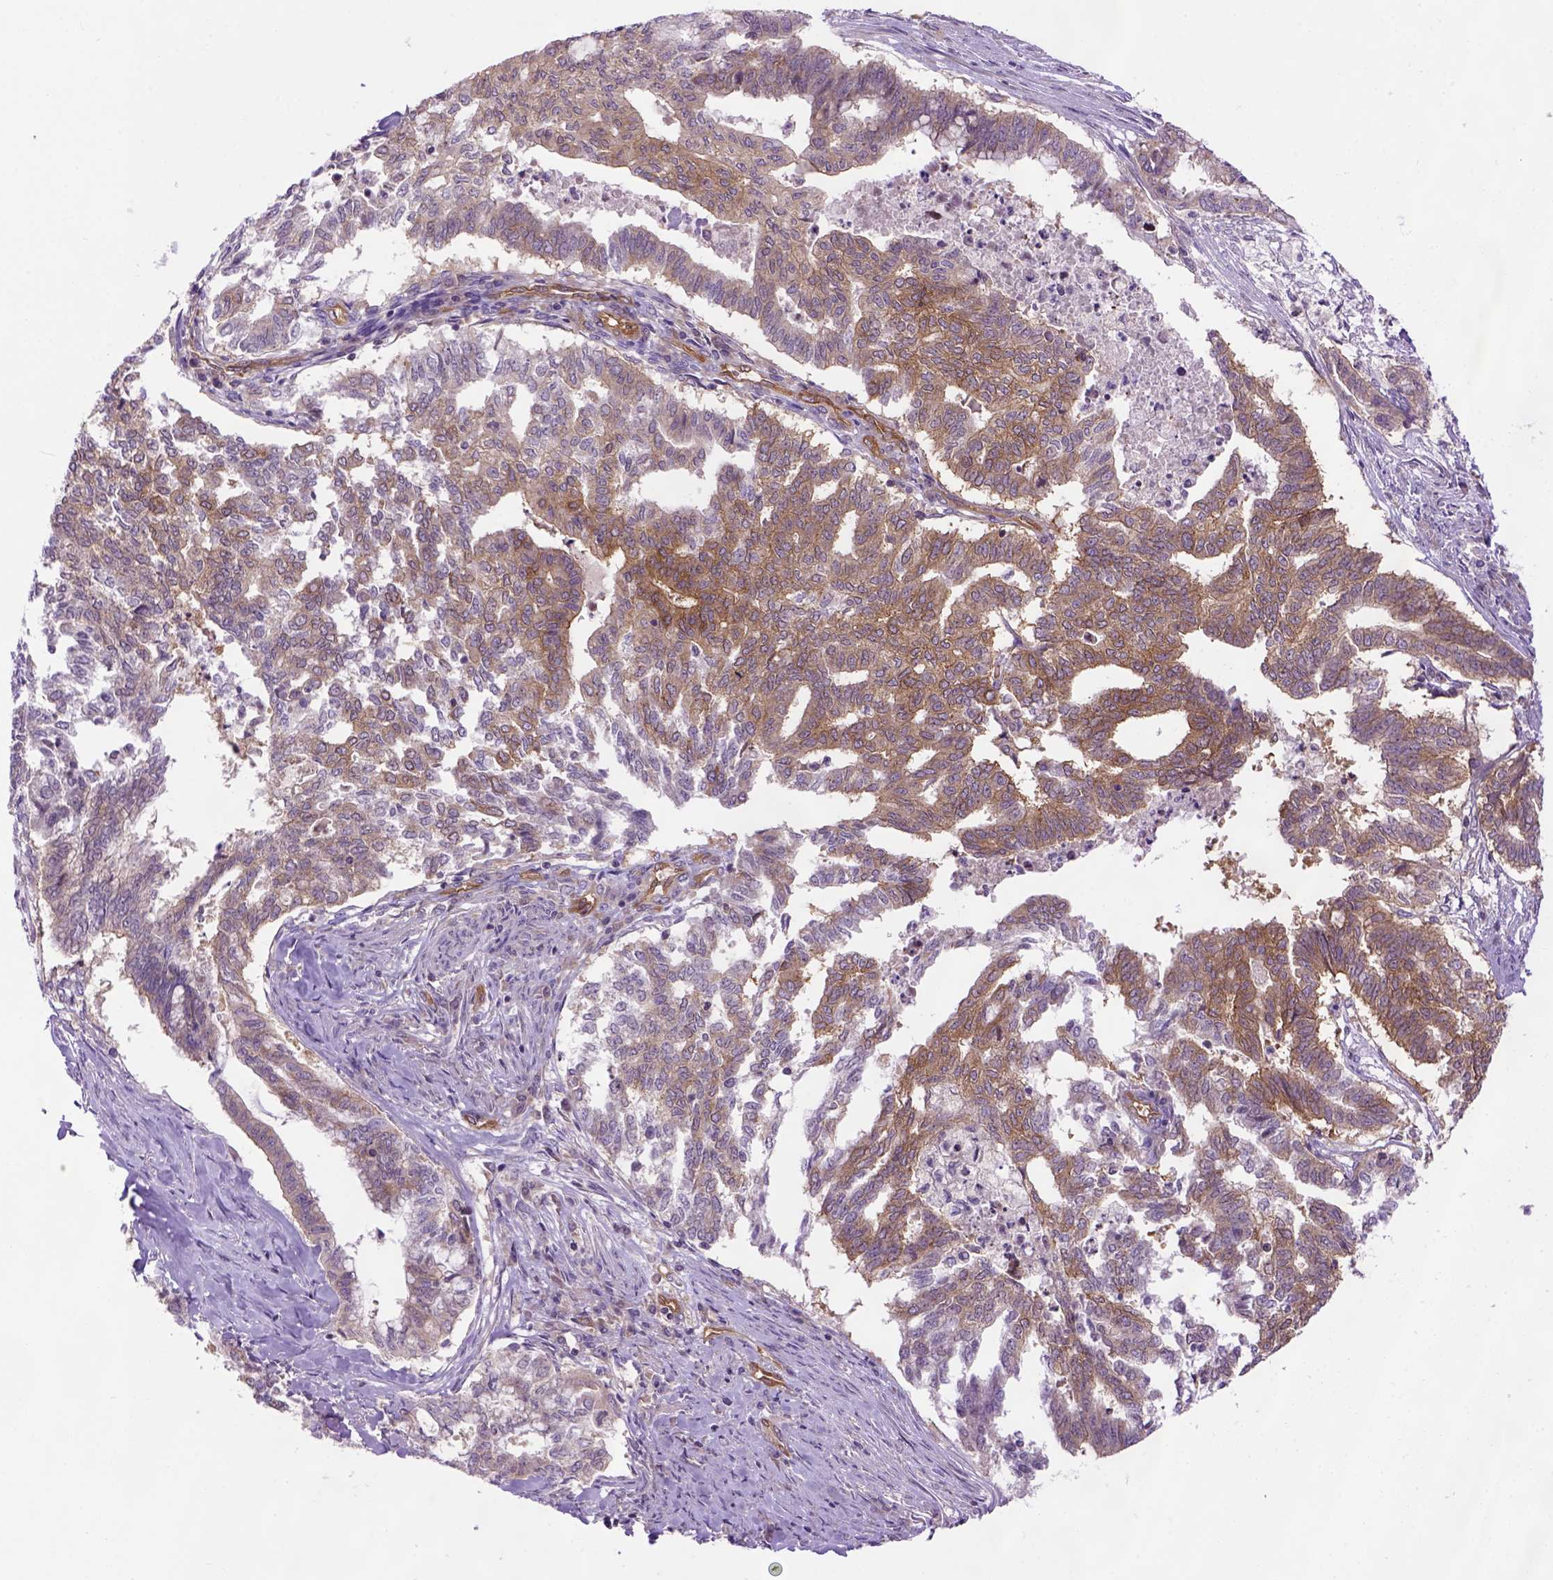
{"staining": {"intensity": "moderate", "quantity": ">75%", "location": "cytoplasmic/membranous"}, "tissue": "endometrial cancer", "cell_type": "Tumor cells", "image_type": "cancer", "snomed": [{"axis": "morphology", "description": "Adenocarcinoma, NOS"}, {"axis": "topography", "description": "Endometrium"}], "caption": "Endometrial cancer (adenocarcinoma) tissue reveals moderate cytoplasmic/membranous positivity in about >75% of tumor cells", "gene": "CASKIN2", "patient": {"sex": "female", "age": 79}}